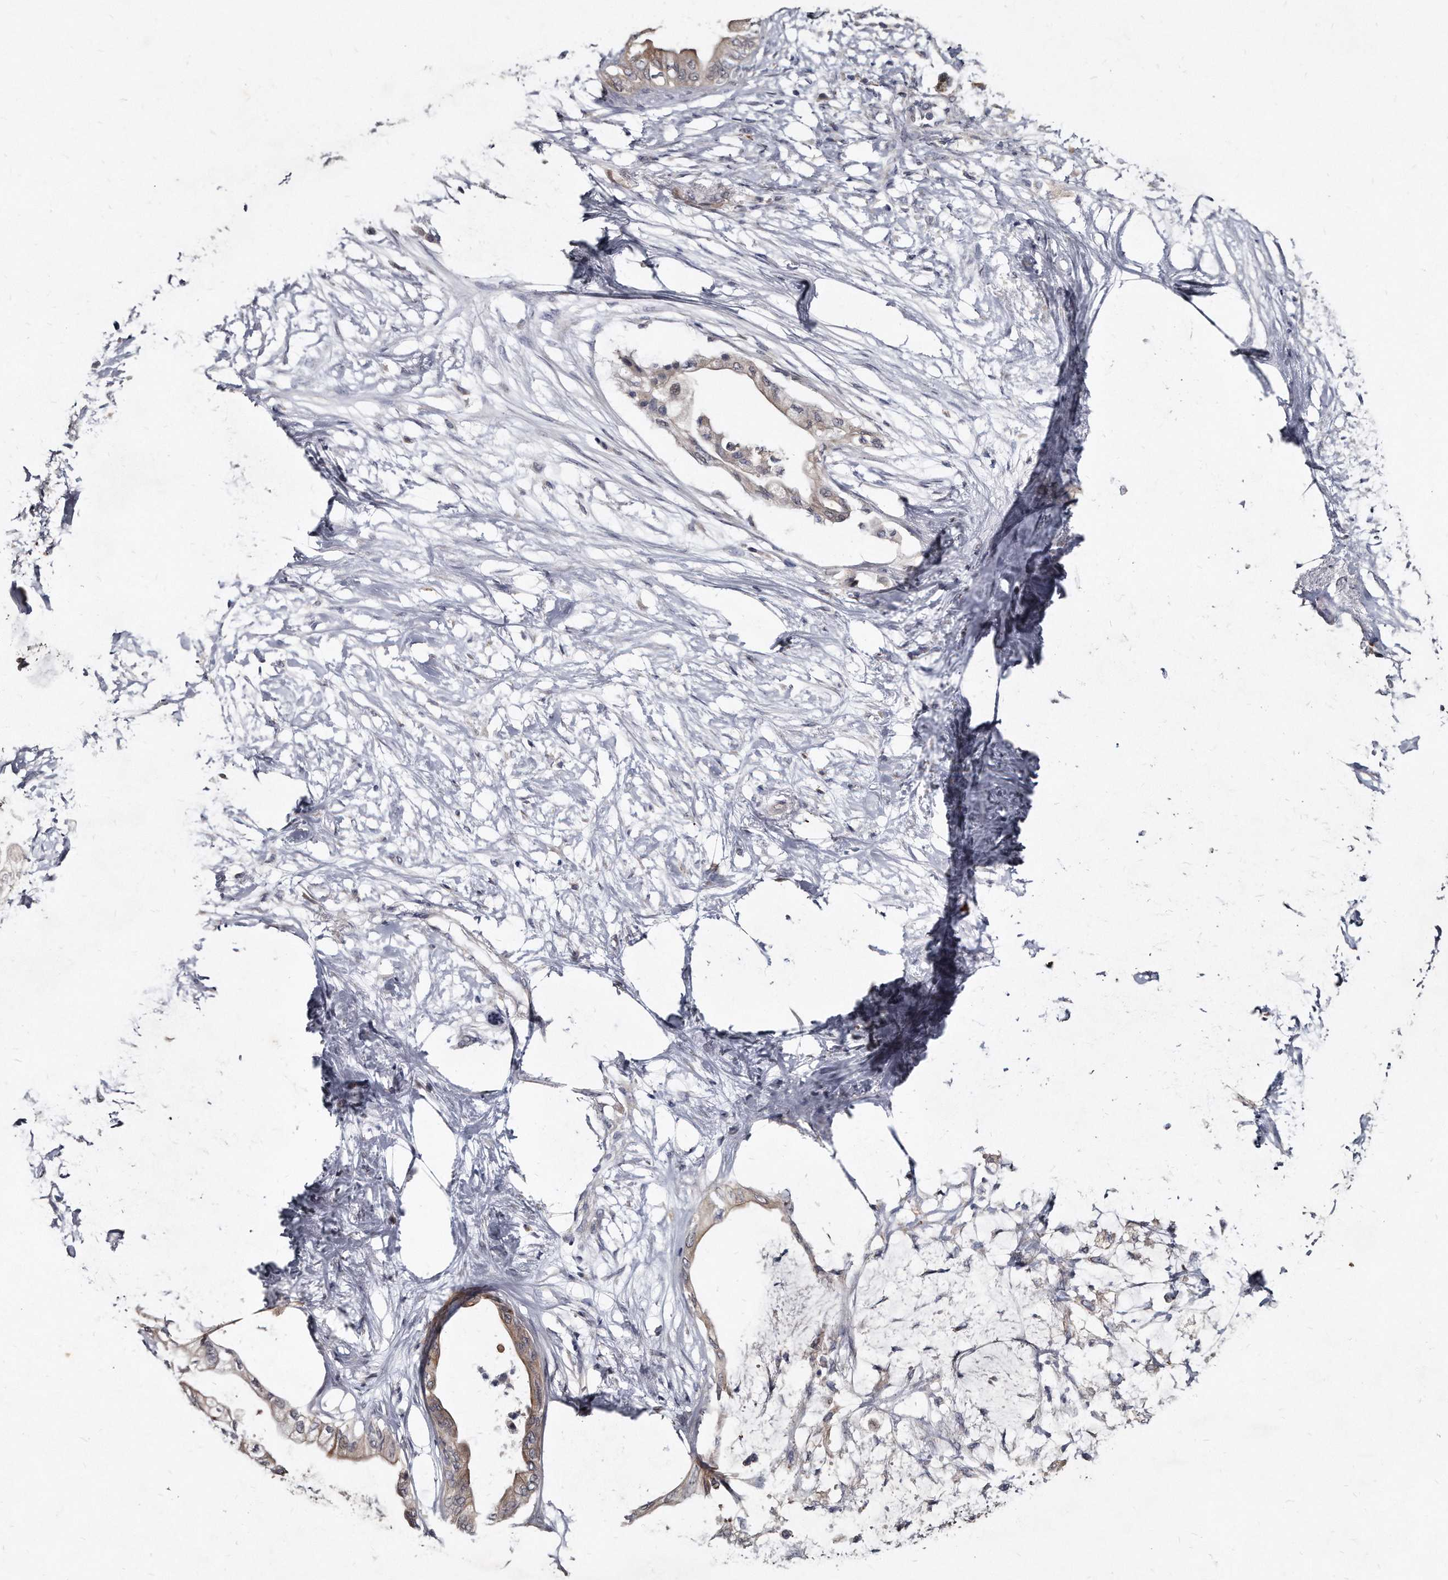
{"staining": {"intensity": "weak", "quantity": "25%-75%", "location": "cytoplasmic/membranous"}, "tissue": "pancreatic cancer", "cell_type": "Tumor cells", "image_type": "cancer", "snomed": [{"axis": "morphology", "description": "Normal tissue, NOS"}, {"axis": "morphology", "description": "Adenocarcinoma, NOS"}, {"axis": "topography", "description": "Pancreas"}, {"axis": "topography", "description": "Duodenum"}], "caption": "Protein staining by immunohistochemistry exhibits weak cytoplasmic/membranous expression in approximately 25%-75% of tumor cells in pancreatic cancer (adenocarcinoma). (Brightfield microscopy of DAB IHC at high magnification).", "gene": "KLHDC3", "patient": {"sex": "female", "age": 60}}